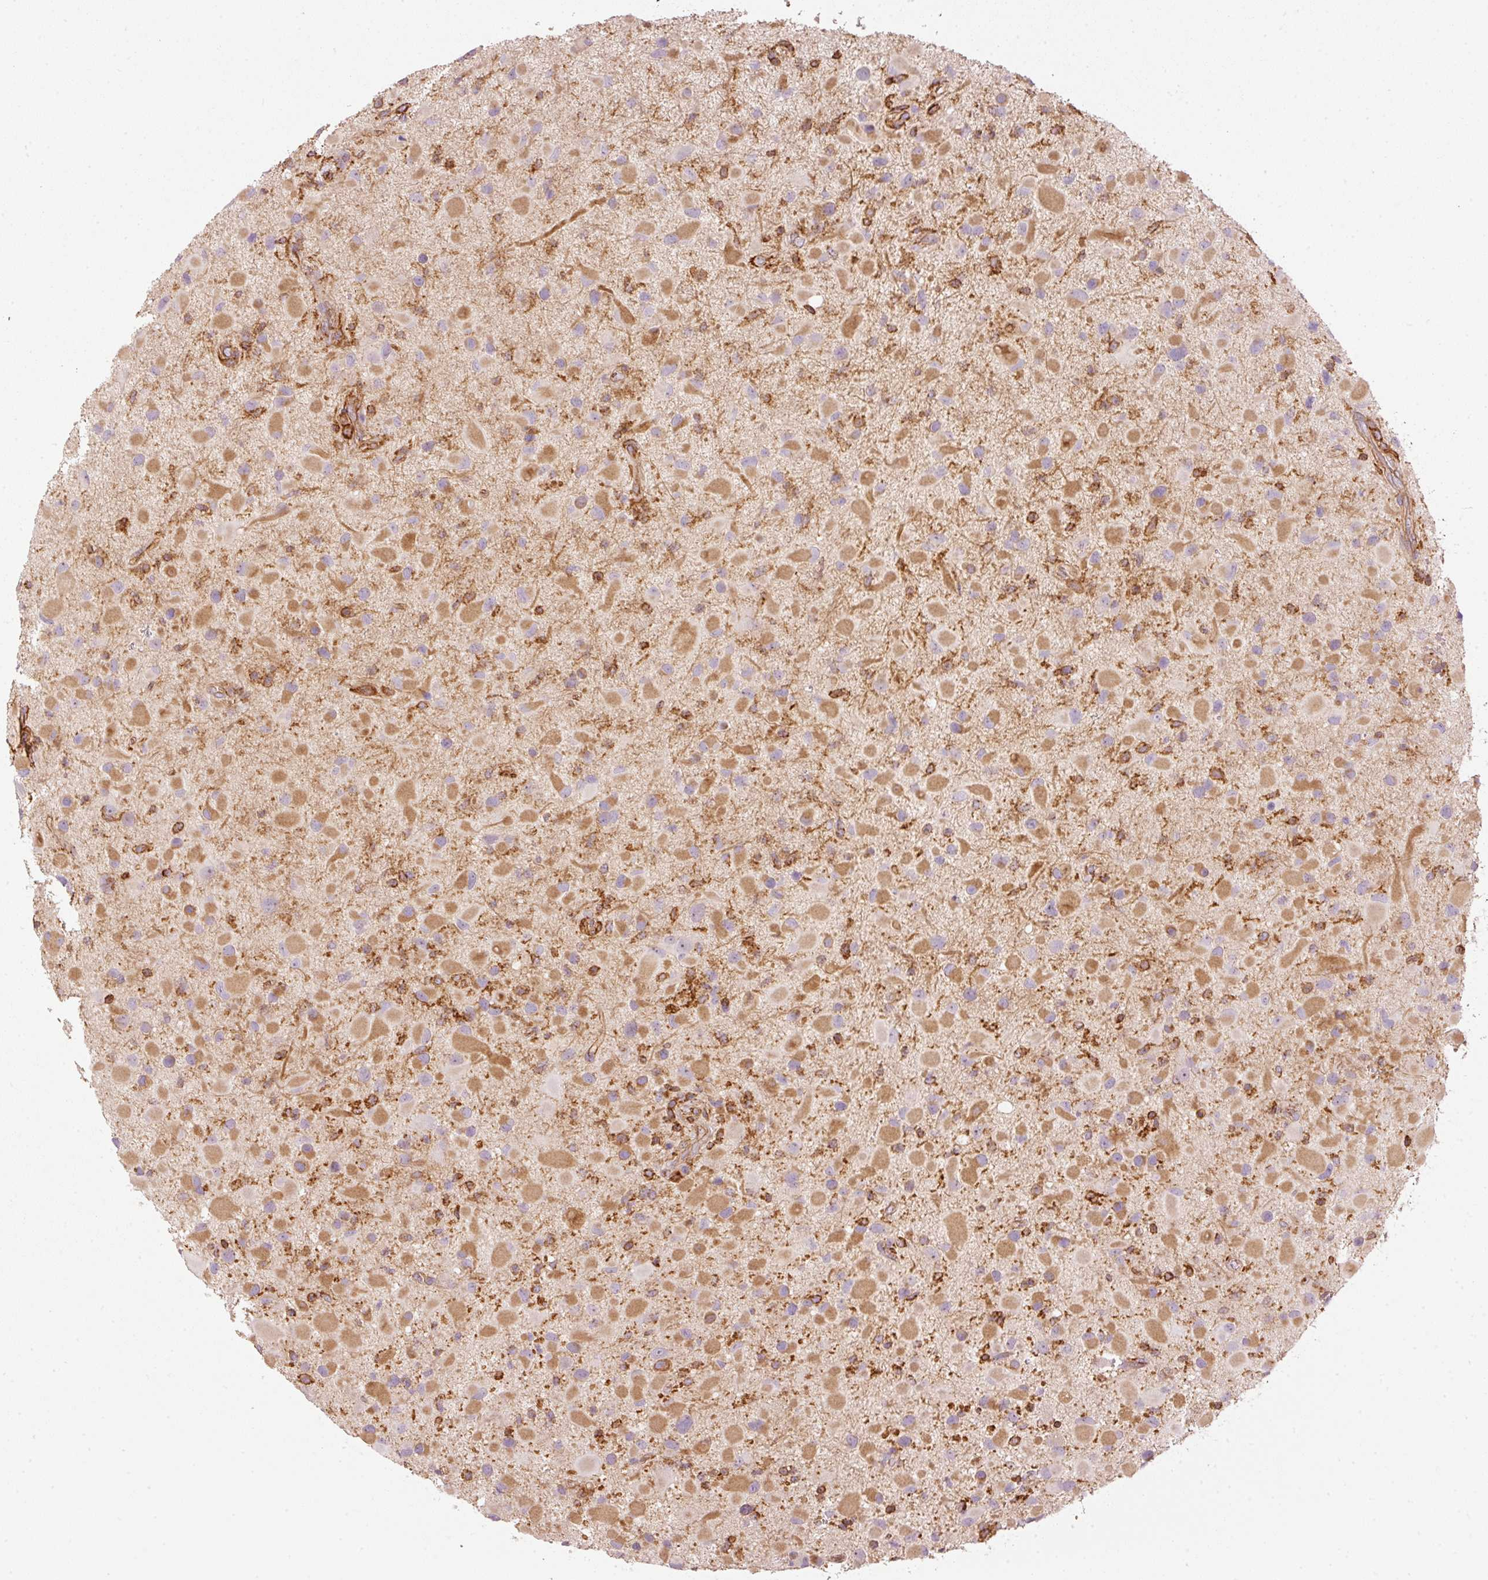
{"staining": {"intensity": "moderate", "quantity": "<25%", "location": "cytoplasmic/membranous"}, "tissue": "glioma", "cell_type": "Tumor cells", "image_type": "cancer", "snomed": [{"axis": "morphology", "description": "Glioma, malignant, Low grade"}, {"axis": "topography", "description": "Brain"}], "caption": "A low amount of moderate cytoplasmic/membranous positivity is seen in approximately <25% of tumor cells in glioma tissue.", "gene": "SIPA1", "patient": {"sex": "female", "age": 32}}